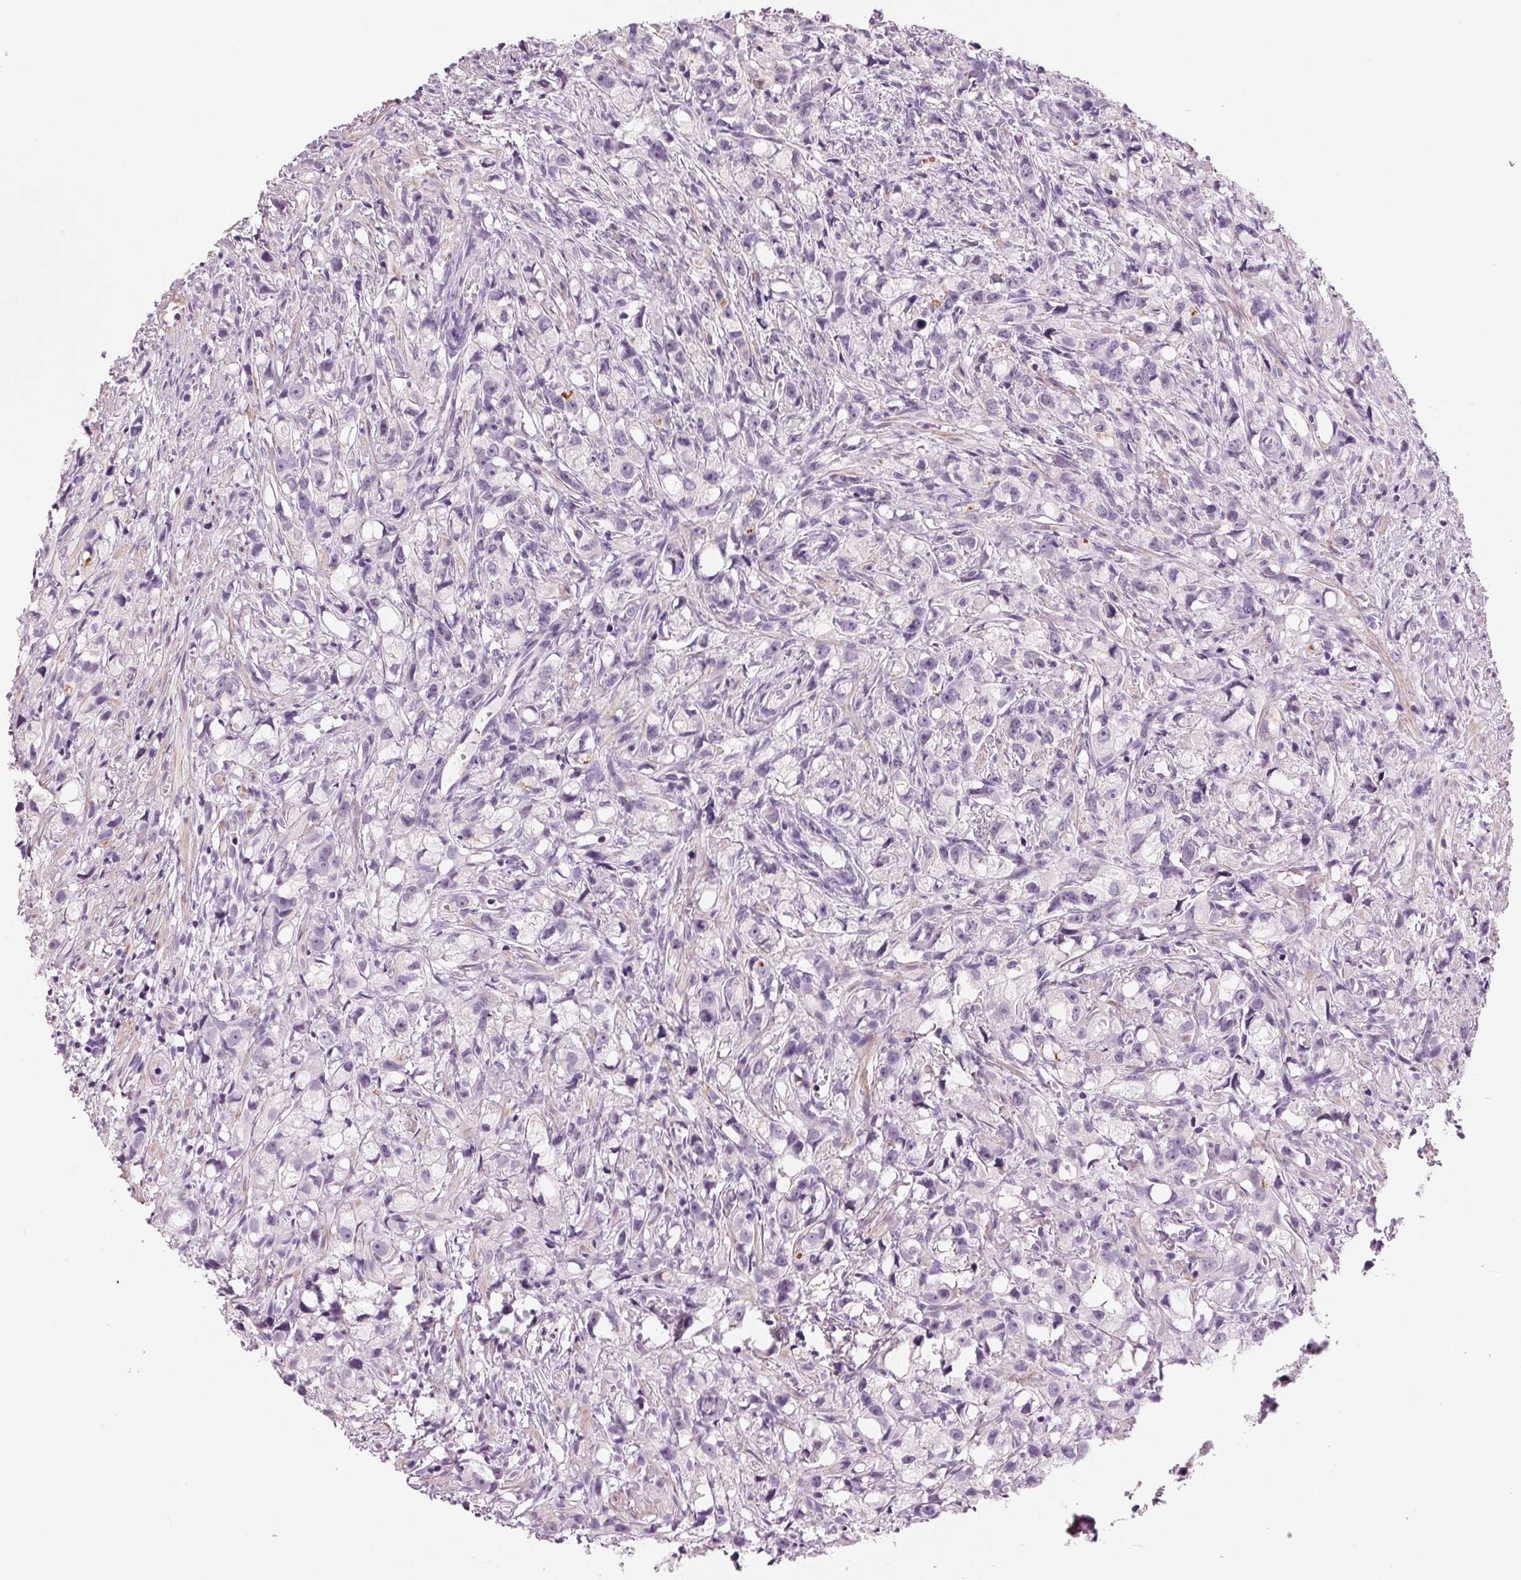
{"staining": {"intensity": "negative", "quantity": "none", "location": "none"}, "tissue": "prostate cancer", "cell_type": "Tumor cells", "image_type": "cancer", "snomed": [{"axis": "morphology", "description": "Adenocarcinoma, High grade"}, {"axis": "topography", "description": "Prostate"}], "caption": "IHC micrograph of human prostate cancer (high-grade adenocarcinoma) stained for a protein (brown), which reveals no staining in tumor cells. (DAB (3,3'-diaminobenzidine) immunohistochemistry visualized using brightfield microscopy, high magnification).", "gene": "MISP", "patient": {"sex": "male", "age": 75}}